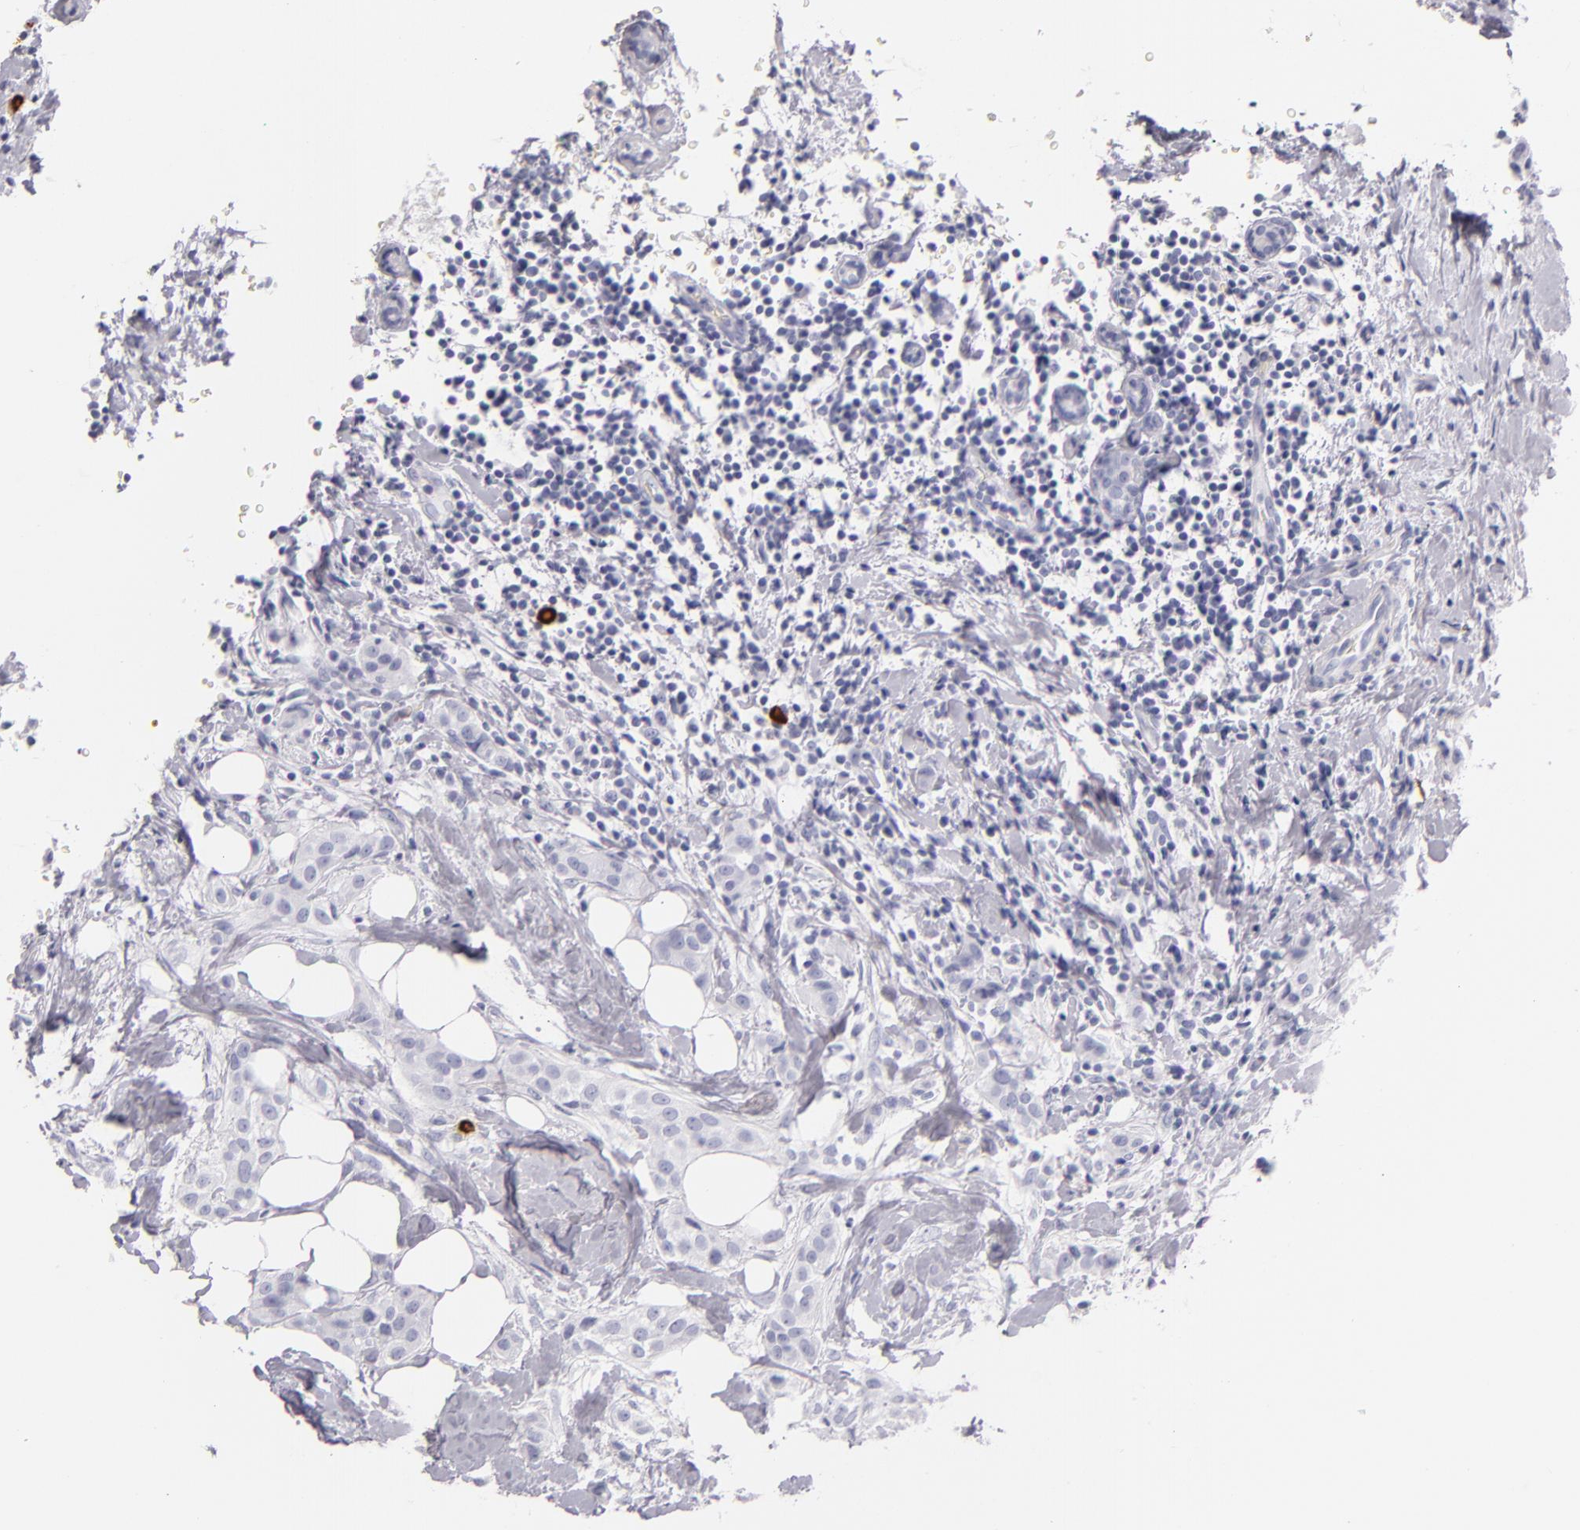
{"staining": {"intensity": "negative", "quantity": "none", "location": "none"}, "tissue": "breast cancer", "cell_type": "Tumor cells", "image_type": "cancer", "snomed": [{"axis": "morphology", "description": "Duct carcinoma"}, {"axis": "topography", "description": "Breast"}], "caption": "High magnification brightfield microscopy of breast cancer stained with DAB (brown) and counterstained with hematoxylin (blue): tumor cells show no significant expression. The staining was performed using DAB to visualize the protein expression in brown, while the nuclei were stained in blue with hematoxylin (Magnification: 20x).", "gene": "TPSD1", "patient": {"sex": "female", "age": 45}}